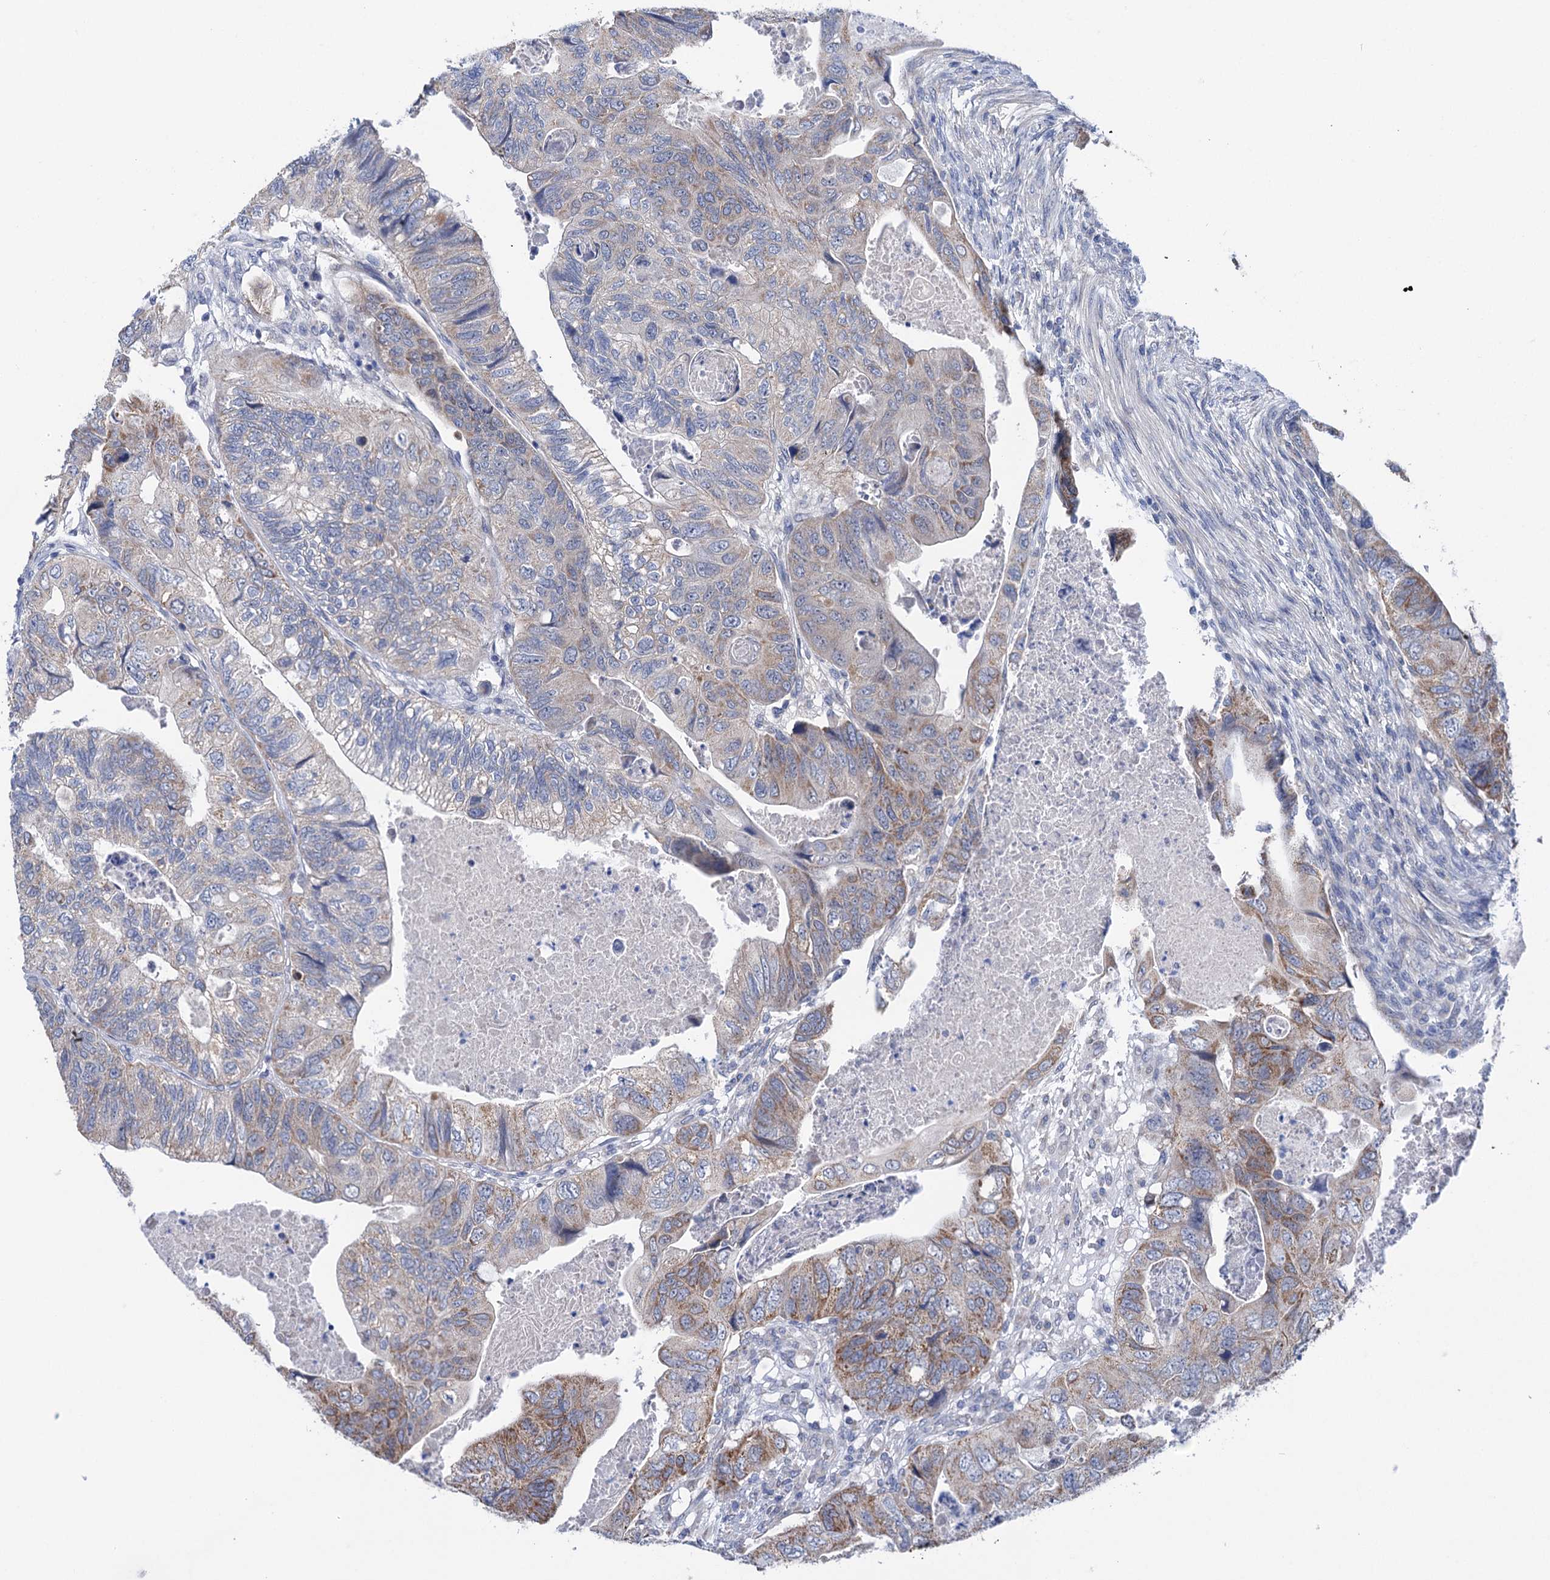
{"staining": {"intensity": "moderate", "quantity": "<25%", "location": "cytoplasmic/membranous"}, "tissue": "colorectal cancer", "cell_type": "Tumor cells", "image_type": "cancer", "snomed": [{"axis": "morphology", "description": "Adenocarcinoma, NOS"}, {"axis": "topography", "description": "Rectum"}], "caption": "Tumor cells show low levels of moderate cytoplasmic/membranous staining in approximately <25% of cells in human adenocarcinoma (colorectal).", "gene": "SUCLA2", "patient": {"sex": "male", "age": 63}}